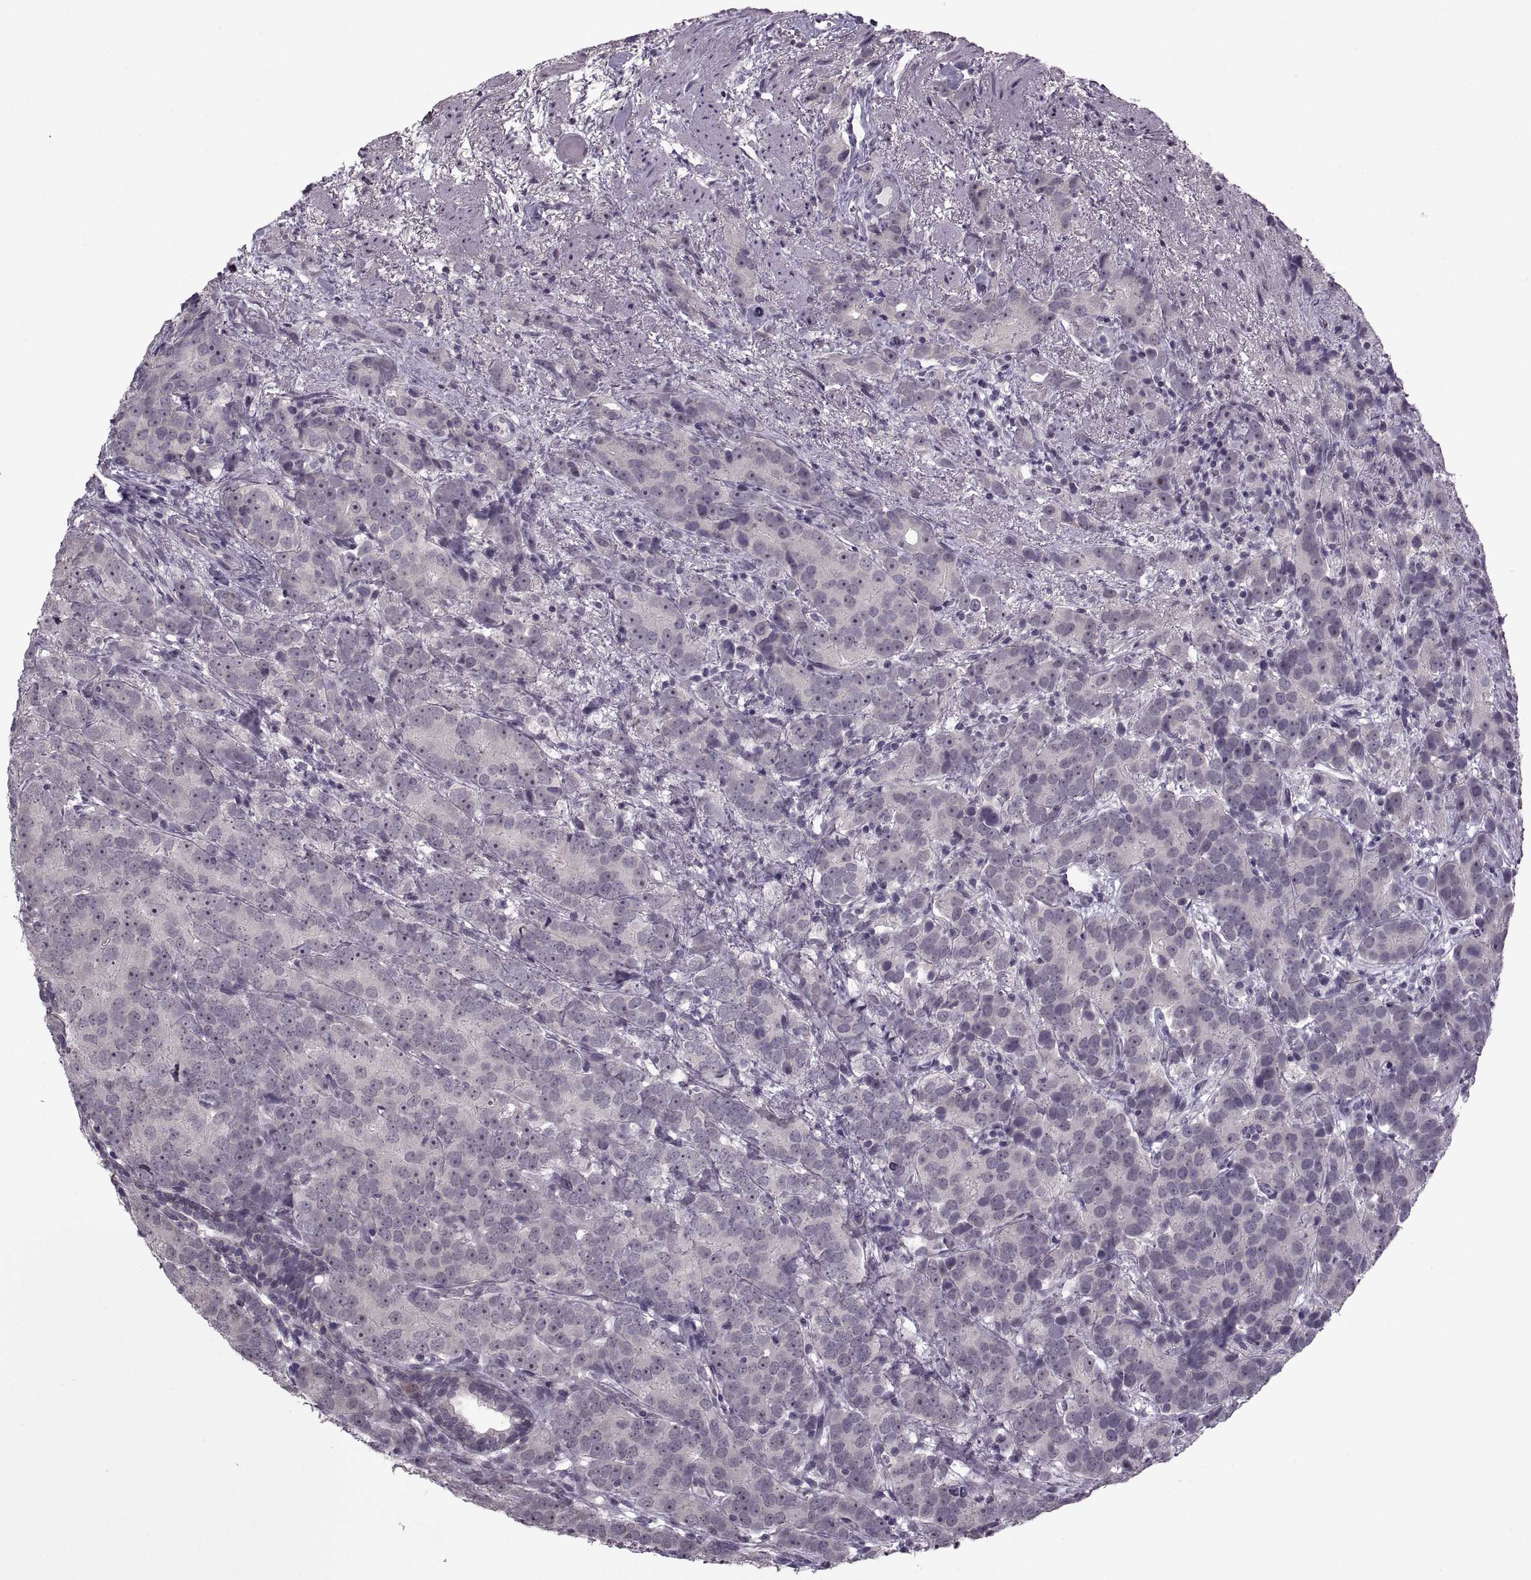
{"staining": {"intensity": "negative", "quantity": "none", "location": "none"}, "tissue": "prostate cancer", "cell_type": "Tumor cells", "image_type": "cancer", "snomed": [{"axis": "morphology", "description": "Adenocarcinoma, High grade"}, {"axis": "topography", "description": "Prostate"}], "caption": "There is no significant staining in tumor cells of prostate cancer (high-grade adenocarcinoma).", "gene": "MGAT4D", "patient": {"sex": "male", "age": 90}}